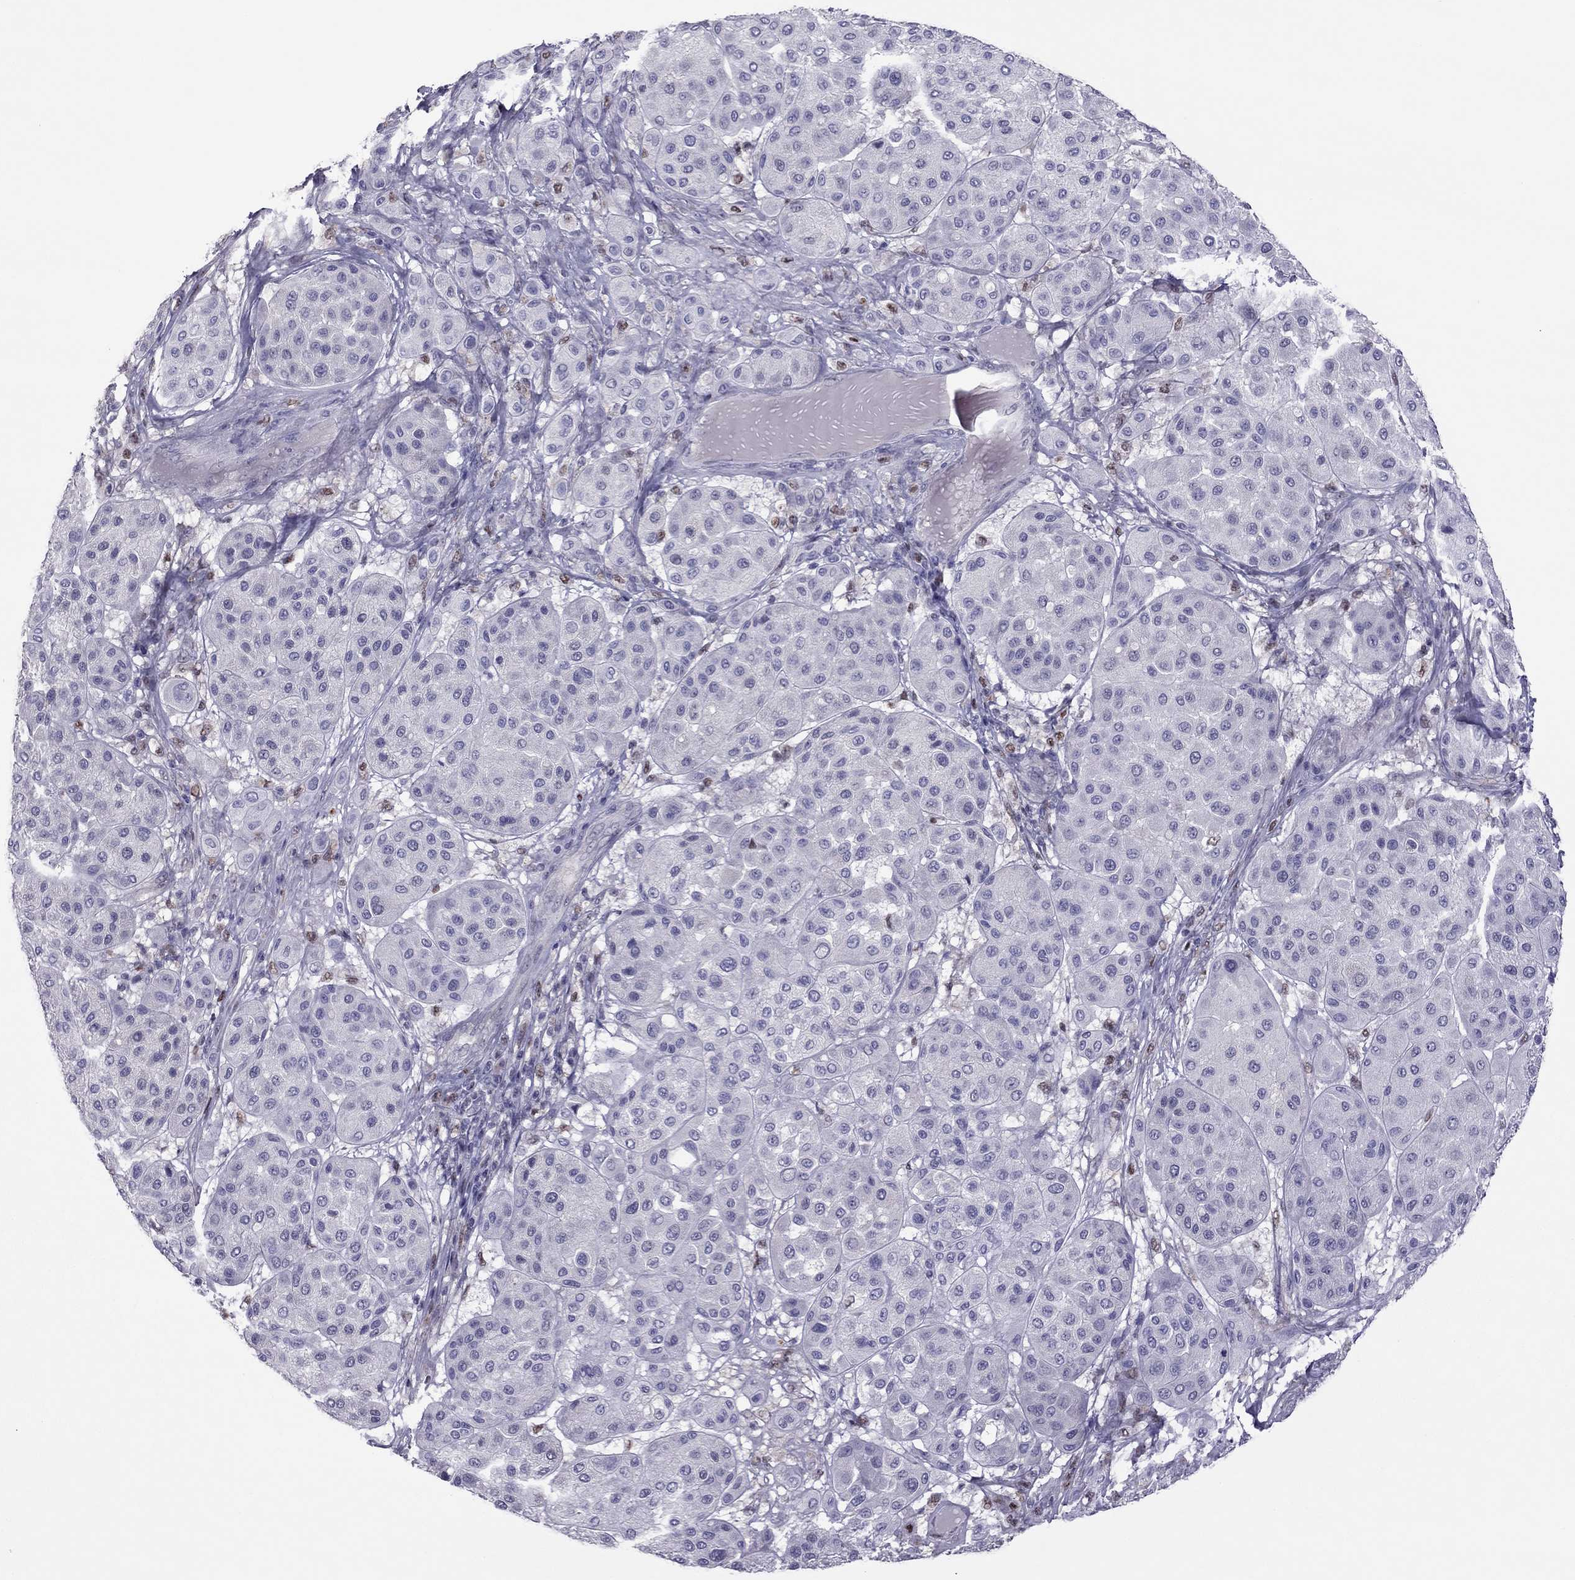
{"staining": {"intensity": "negative", "quantity": "none", "location": "none"}, "tissue": "melanoma", "cell_type": "Tumor cells", "image_type": "cancer", "snomed": [{"axis": "morphology", "description": "Malignant melanoma, Metastatic site"}, {"axis": "topography", "description": "Smooth muscle"}], "caption": "High magnification brightfield microscopy of malignant melanoma (metastatic site) stained with DAB (brown) and counterstained with hematoxylin (blue): tumor cells show no significant expression.", "gene": "SPINT3", "patient": {"sex": "male", "age": 41}}